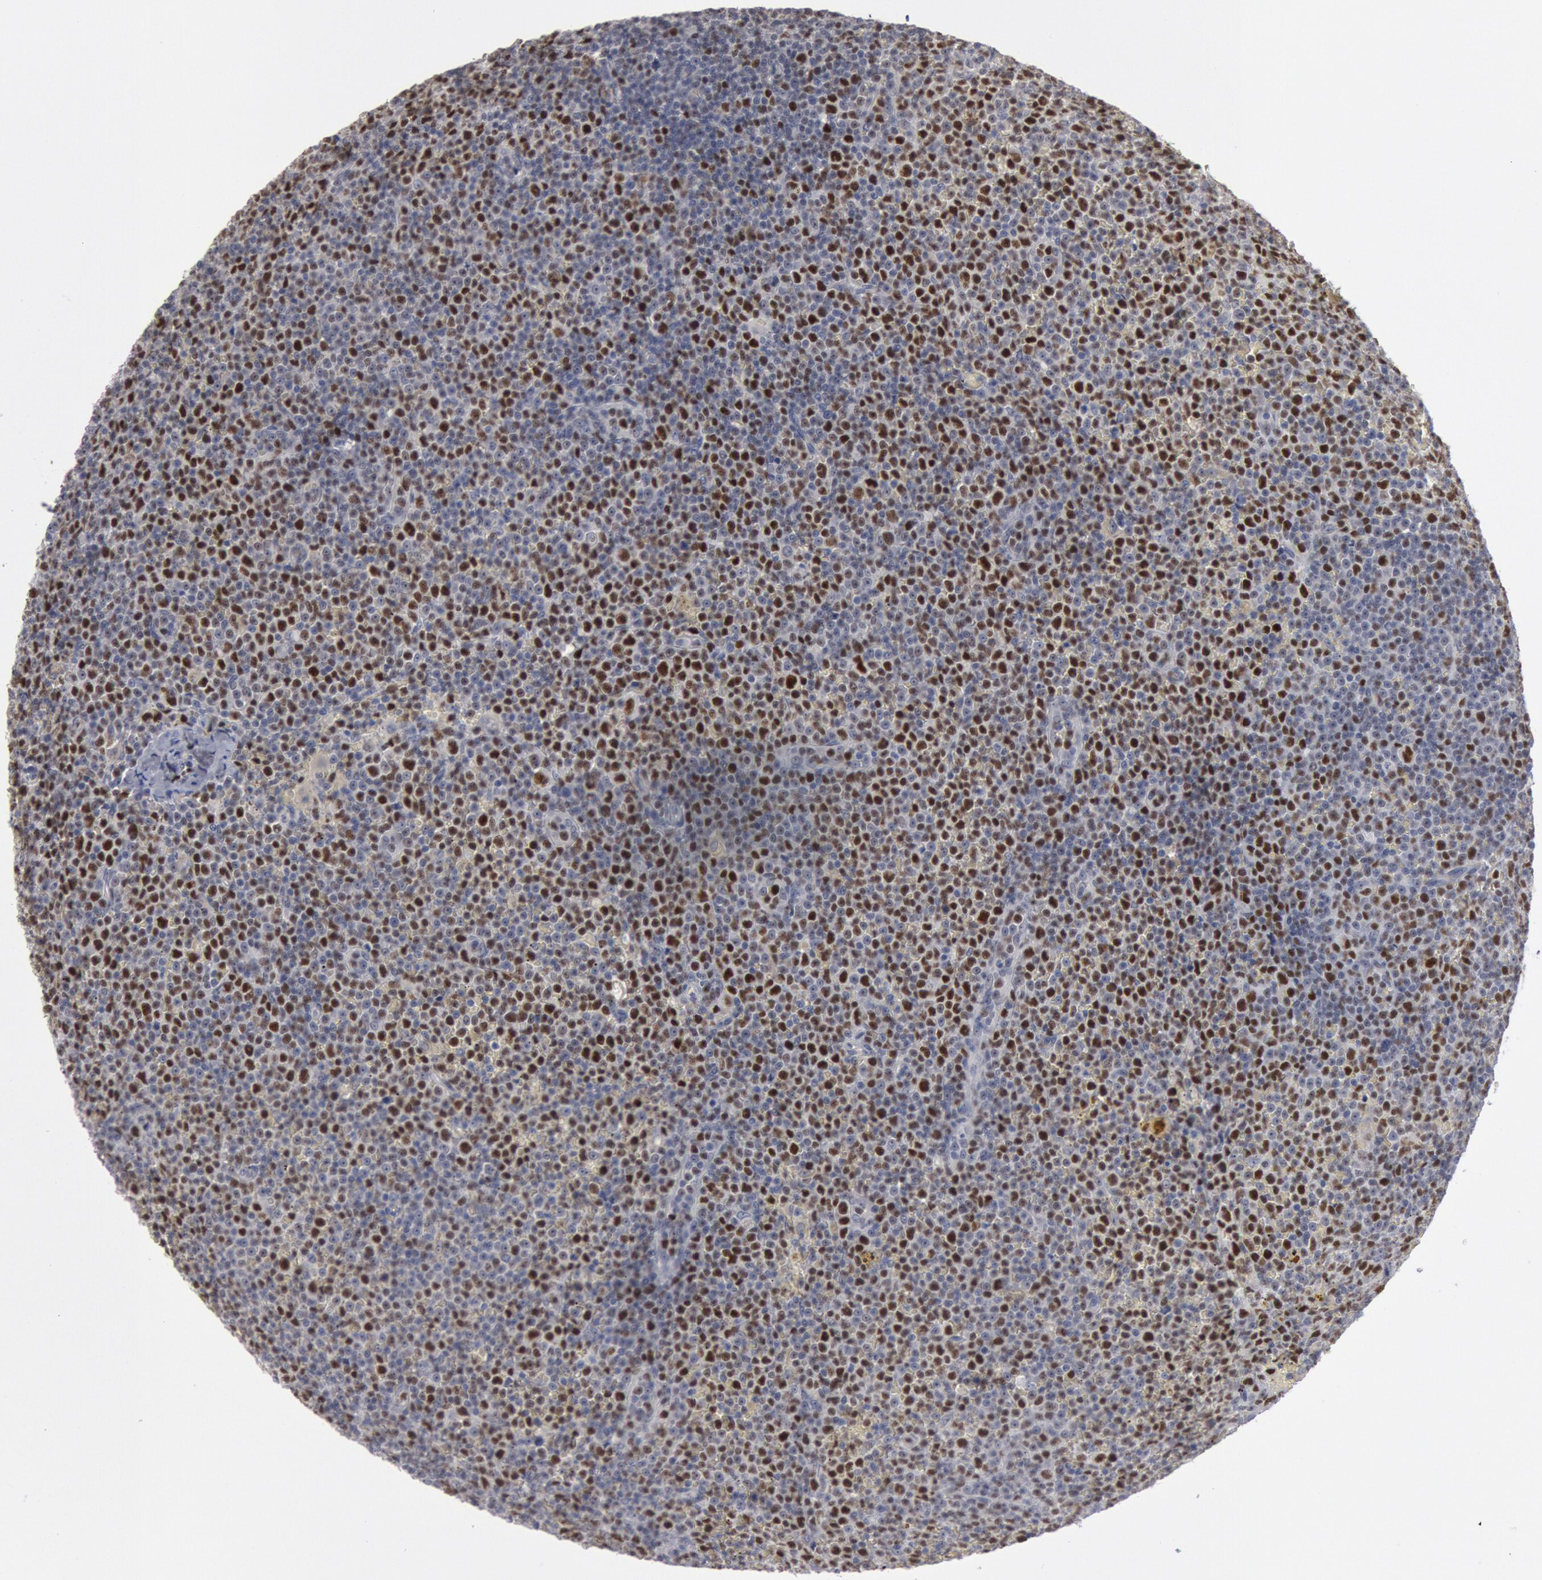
{"staining": {"intensity": "strong", "quantity": ">75%", "location": "nuclear"}, "tissue": "lymphoma", "cell_type": "Tumor cells", "image_type": "cancer", "snomed": [{"axis": "morphology", "description": "Malignant lymphoma, non-Hodgkin's type, Low grade"}, {"axis": "topography", "description": "Lymph node"}], "caption": "Human malignant lymphoma, non-Hodgkin's type (low-grade) stained with a brown dye displays strong nuclear positive expression in about >75% of tumor cells.", "gene": "WDHD1", "patient": {"sex": "male", "age": 50}}